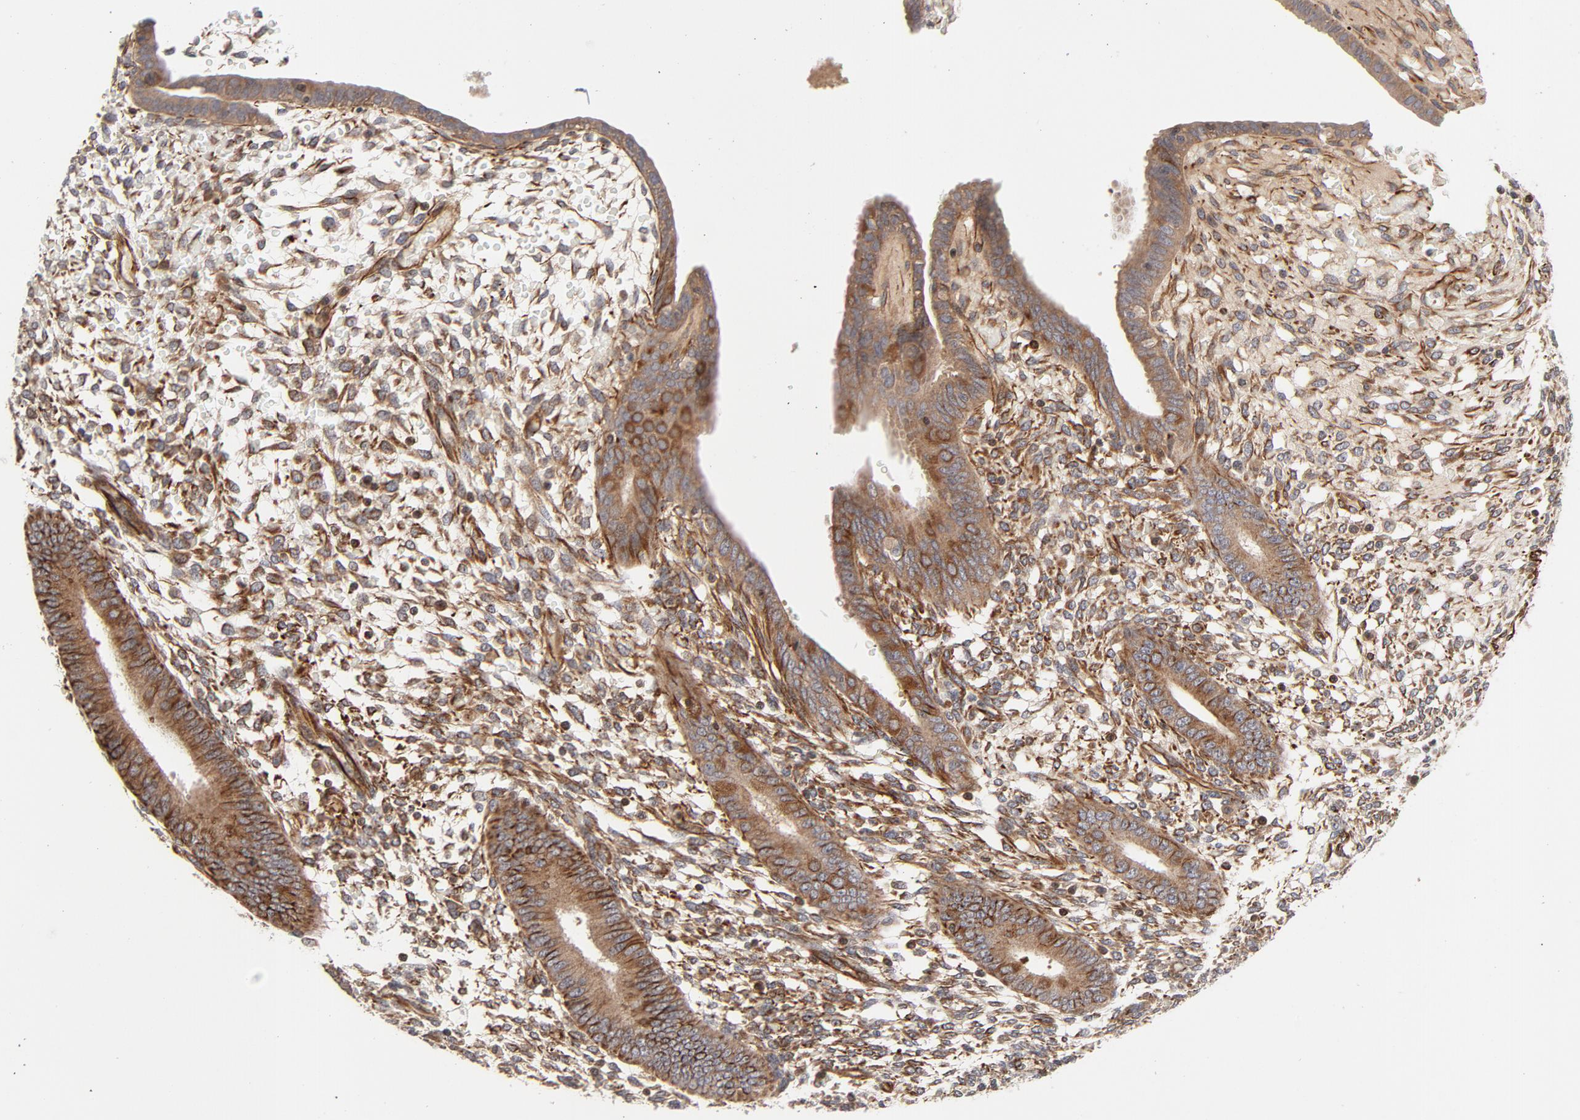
{"staining": {"intensity": "moderate", "quantity": ">75%", "location": "cytoplasmic/membranous"}, "tissue": "endometrium", "cell_type": "Cells in endometrial stroma", "image_type": "normal", "snomed": [{"axis": "morphology", "description": "Normal tissue, NOS"}, {"axis": "topography", "description": "Endometrium"}], "caption": "Immunohistochemistry (IHC) (DAB (3,3'-diaminobenzidine)) staining of benign human endometrium exhibits moderate cytoplasmic/membranous protein positivity in approximately >75% of cells in endometrial stroma. (brown staining indicates protein expression, while blue staining denotes nuclei).", "gene": "DNAAF2", "patient": {"sex": "female", "age": 42}}